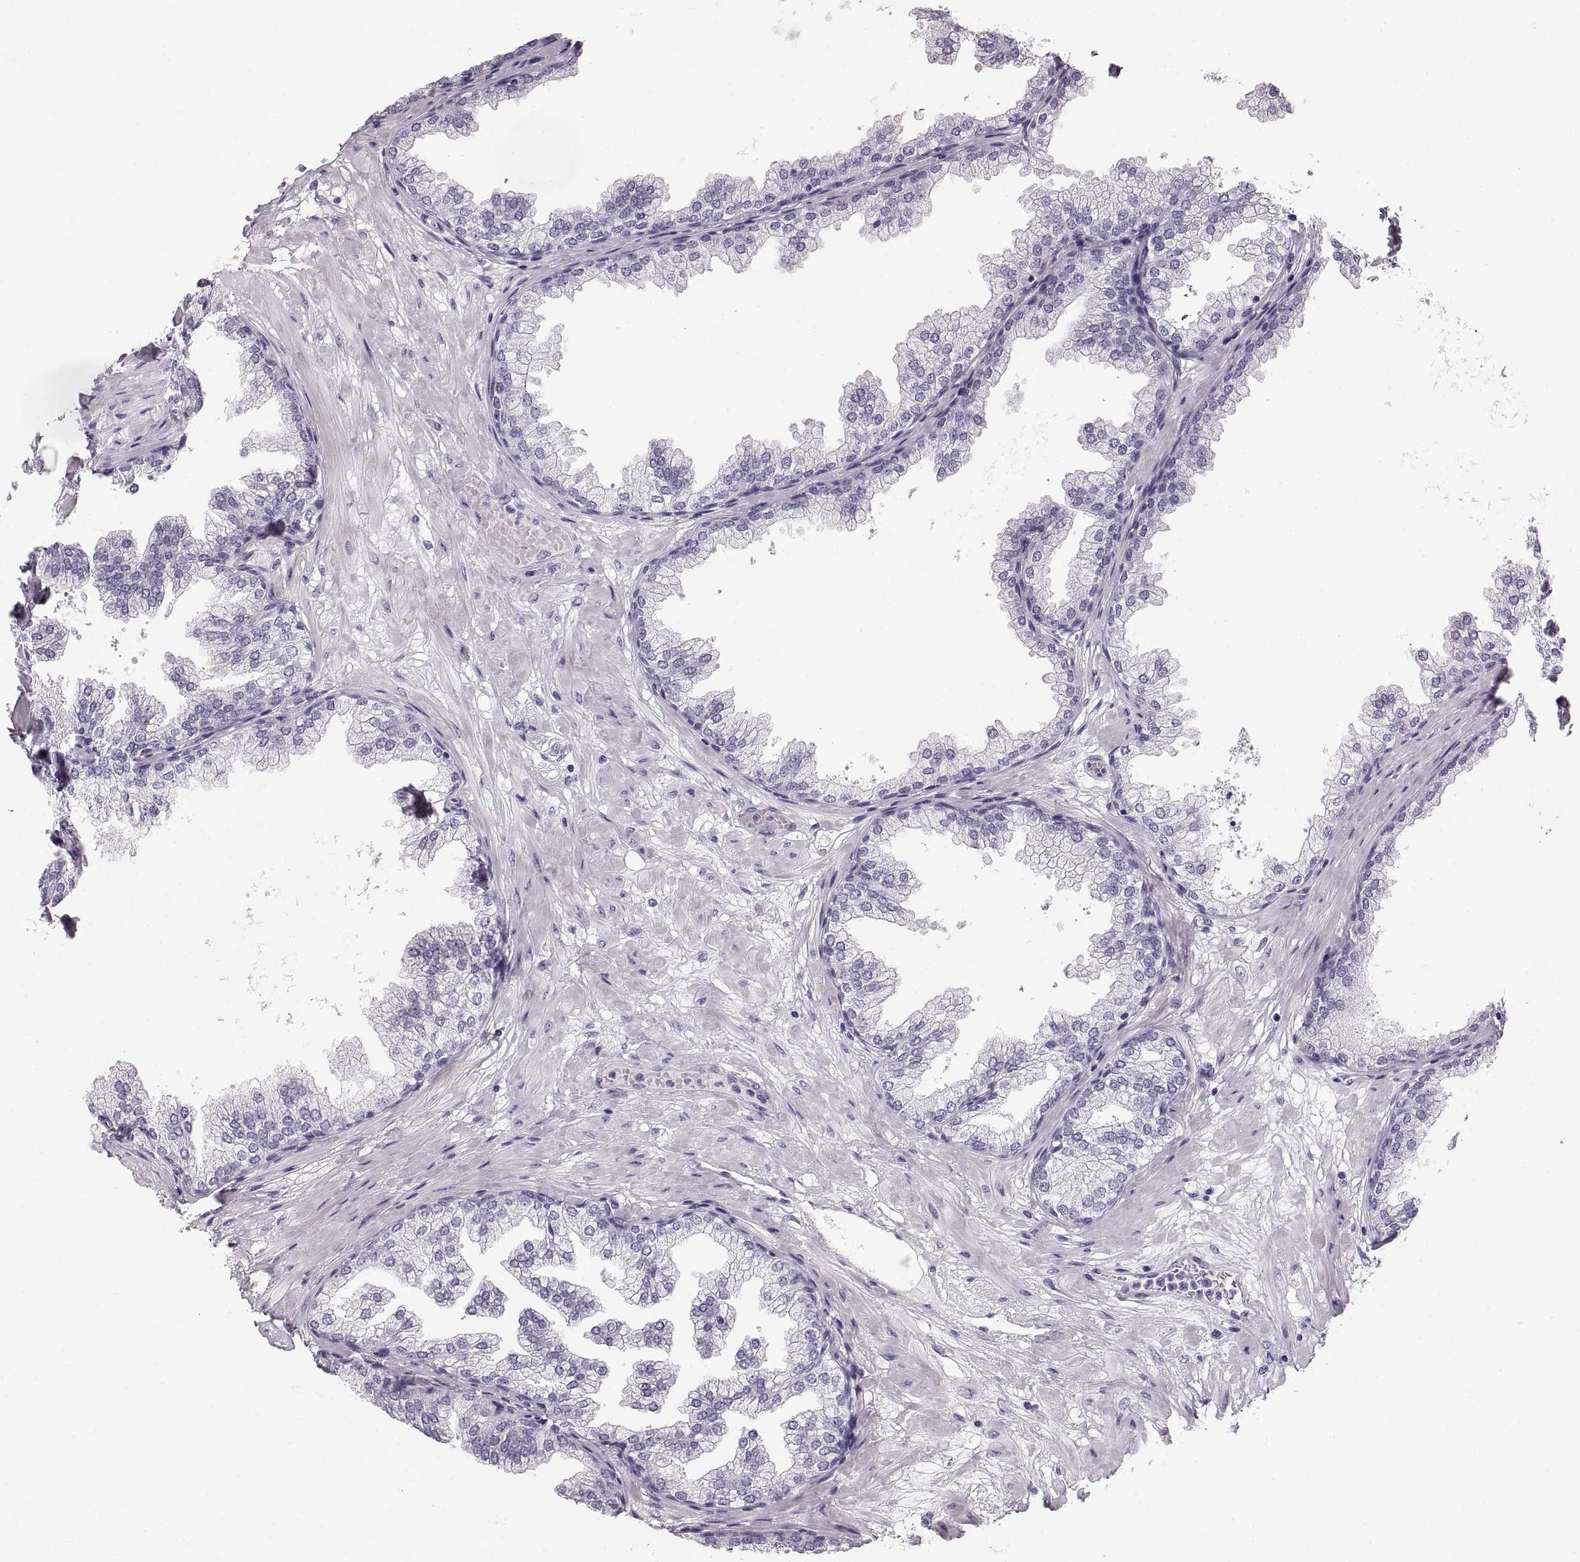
{"staining": {"intensity": "negative", "quantity": "none", "location": "none"}, "tissue": "prostate", "cell_type": "Glandular cells", "image_type": "normal", "snomed": [{"axis": "morphology", "description": "Normal tissue, NOS"}, {"axis": "topography", "description": "Prostate"}], "caption": "DAB immunohistochemical staining of benign human prostate shows no significant positivity in glandular cells. The staining was performed using DAB (3,3'-diaminobenzidine) to visualize the protein expression in brown, while the nuclei were stained in blue with hematoxylin (Magnification: 20x).", "gene": "CRYAA", "patient": {"sex": "male", "age": 37}}